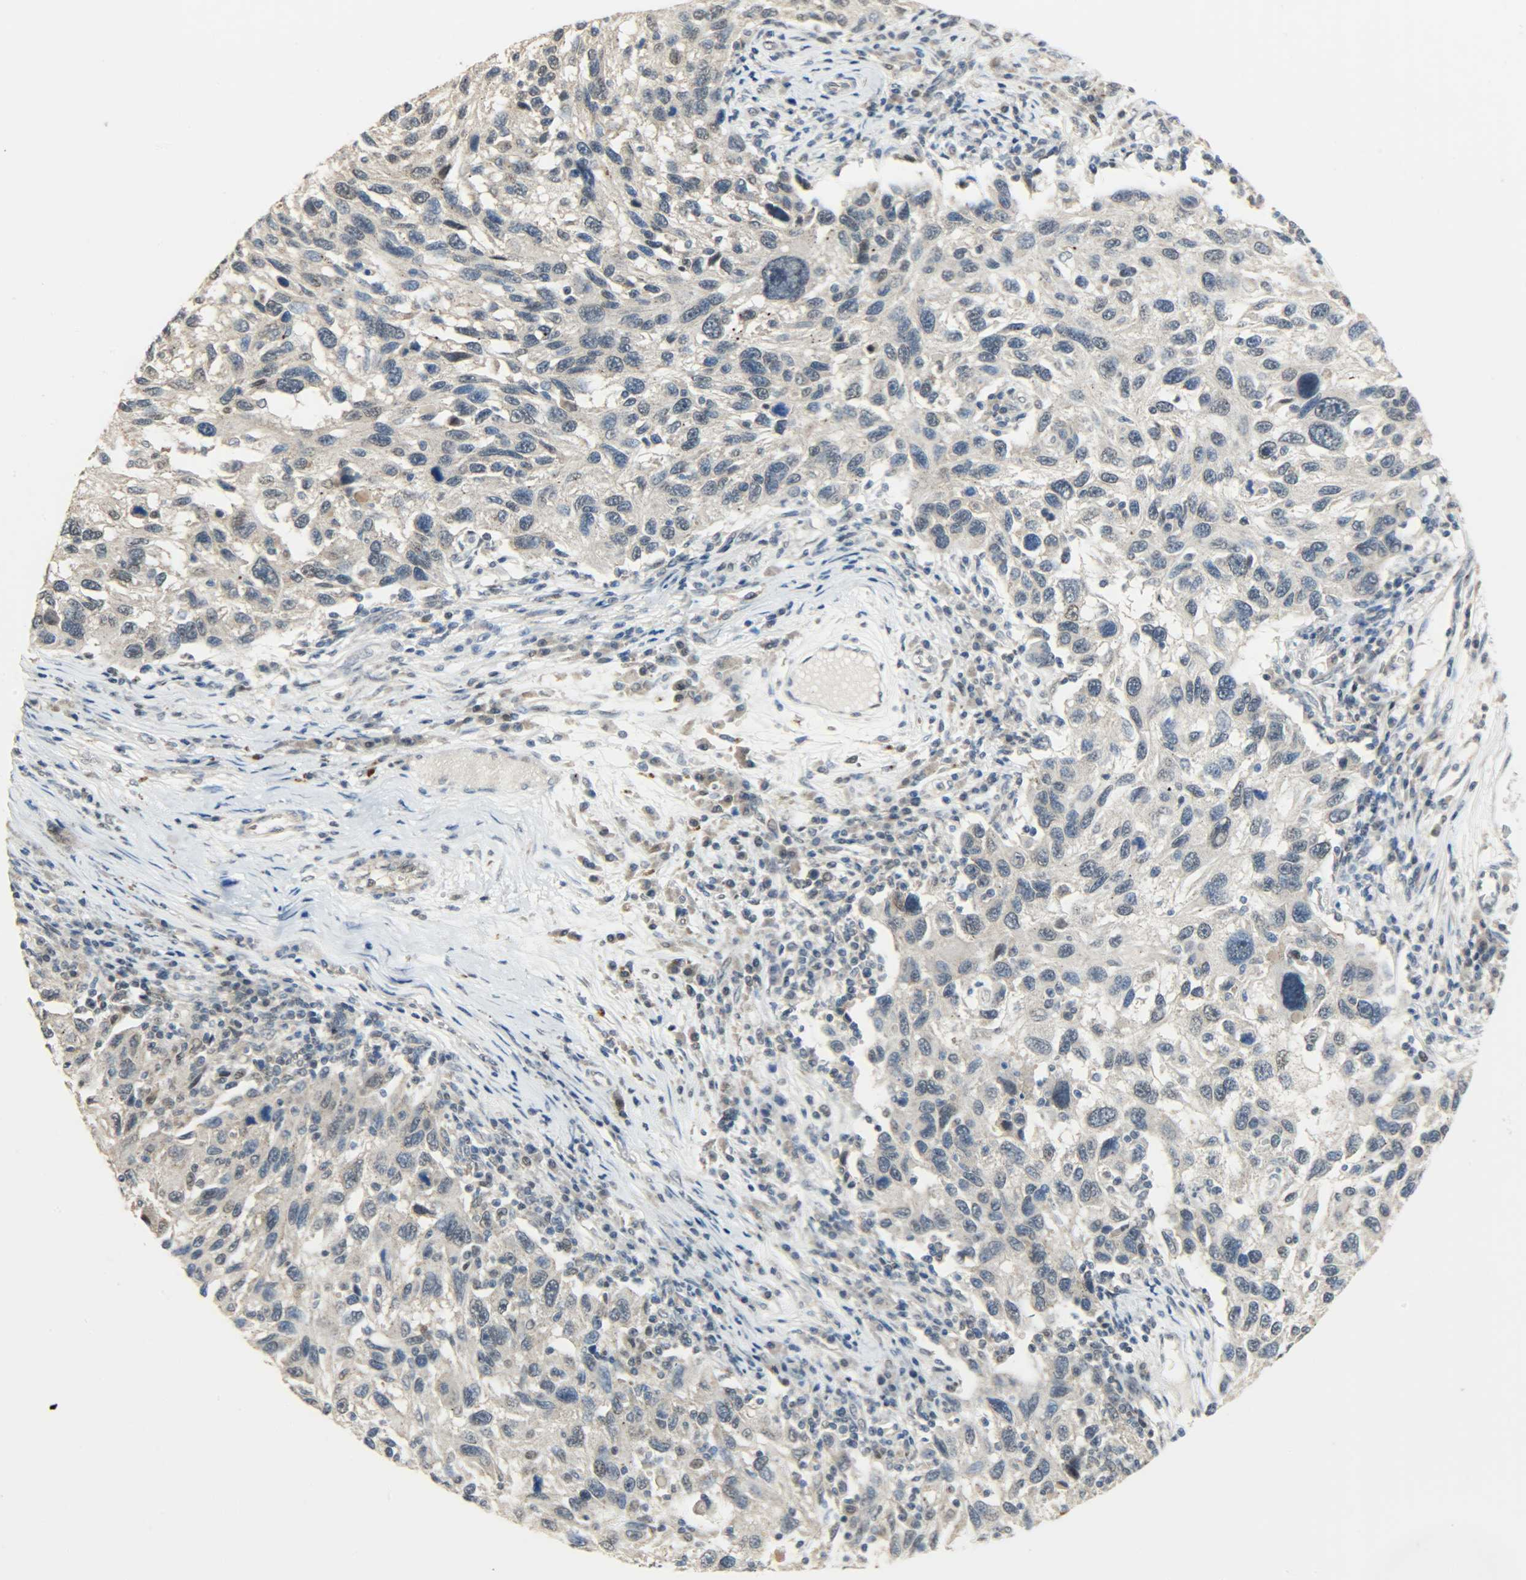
{"staining": {"intensity": "negative", "quantity": "none", "location": "none"}, "tissue": "melanoma", "cell_type": "Tumor cells", "image_type": "cancer", "snomed": [{"axis": "morphology", "description": "Malignant melanoma, NOS"}, {"axis": "topography", "description": "Skin"}], "caption": "Melanoma stained for a protein using immunohistochemistry (IHC) demonstrates no staining tumor cells.", "gene": "GIT2", "patient": {"sex": "male", "age": 53}}